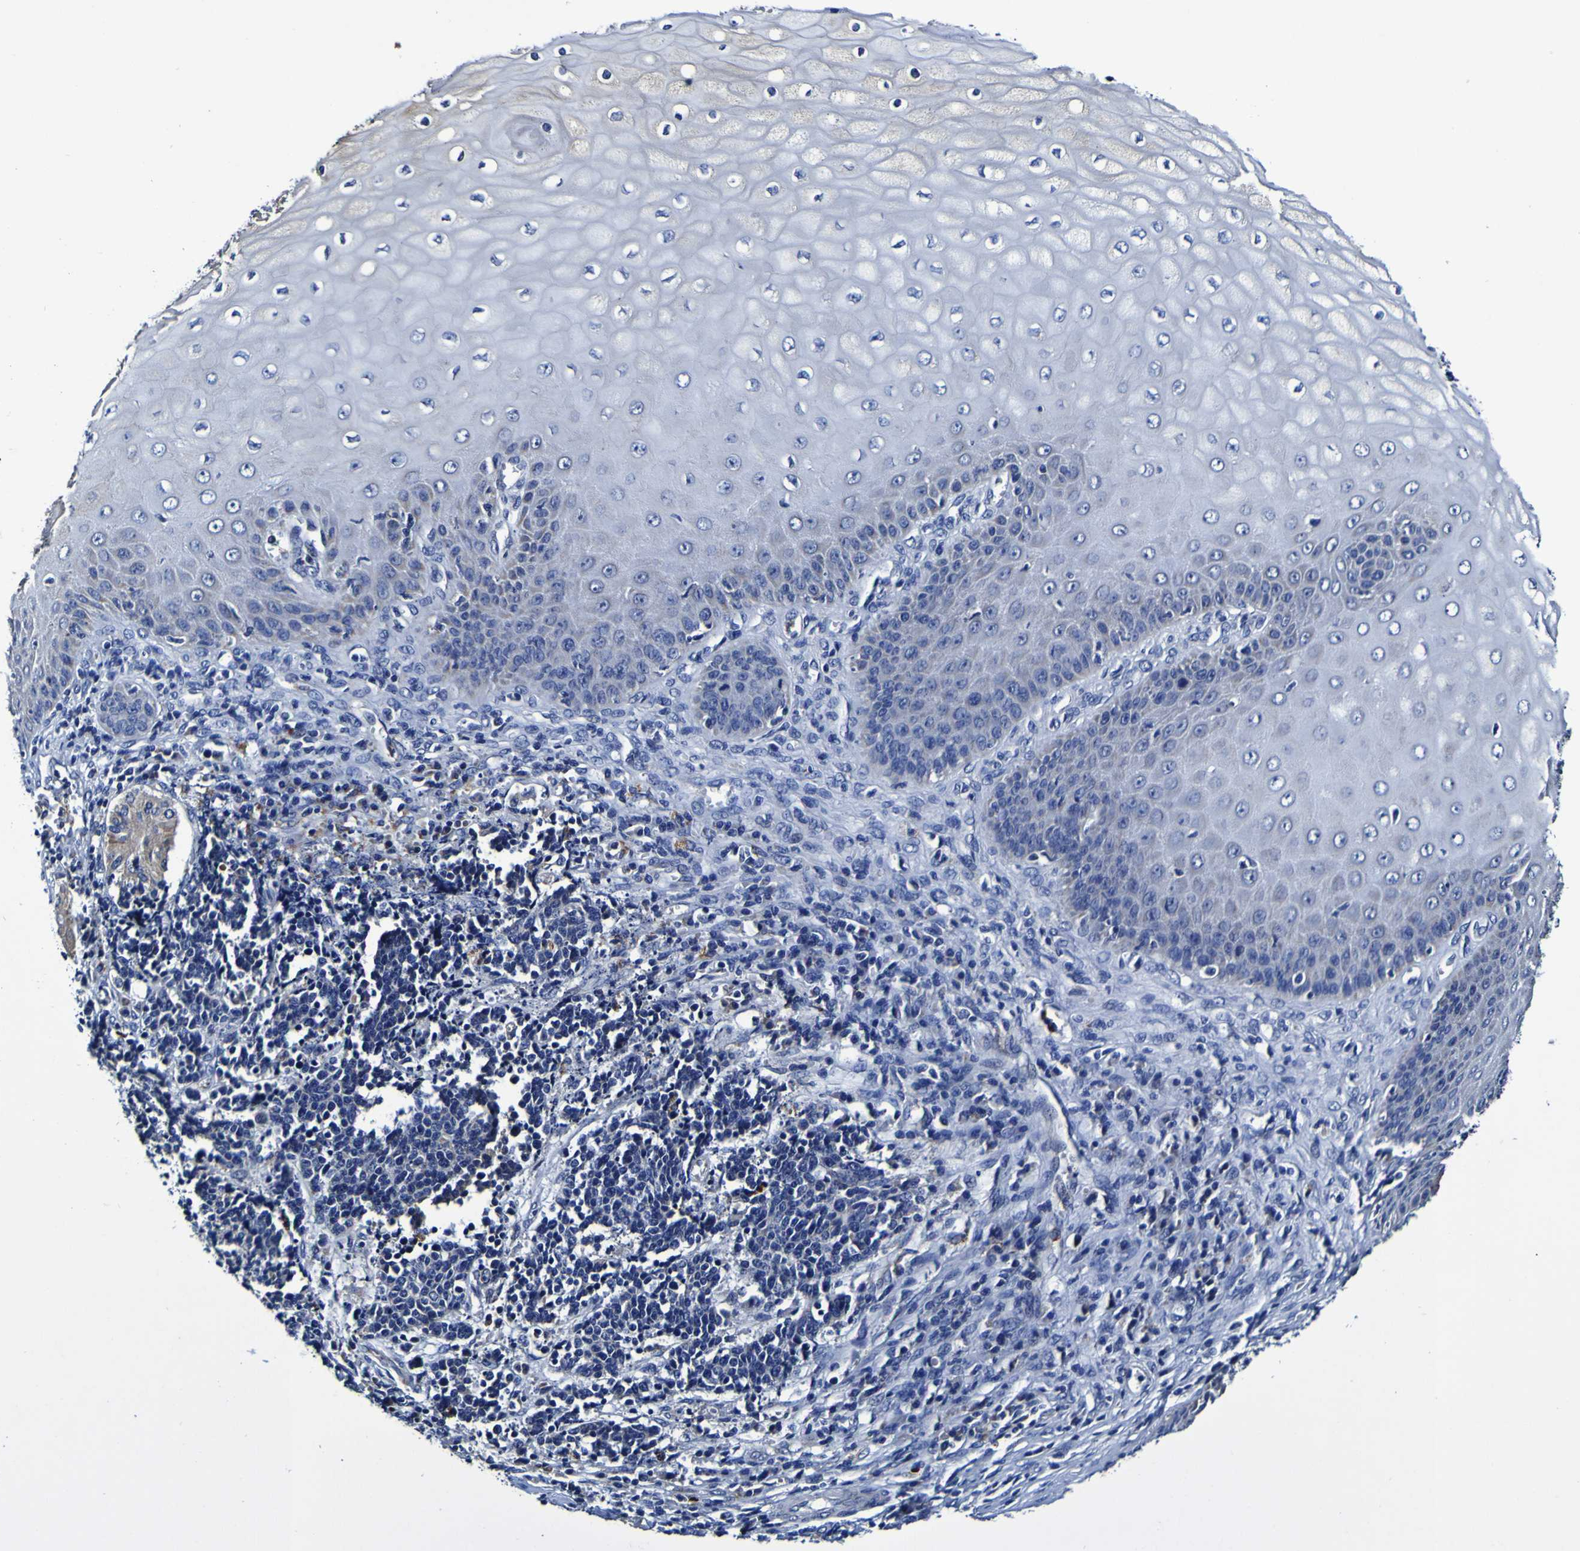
{"staining": {"intensity": "negative", "quantity": "none", "location": "none"}, "tissue": "cervical cancer", "cell_type": "Tumor cells", "image_type": "cancer", "snomed": [{"axis": "morphology", "description": "Squamous cell carcinoma, NOS"}, {"axis": "topography", "description": "Cervix"}], "caption": "Cervical cancer was stained to show a protein in brown. There is no significant expression in tumor cells.", "gene": "PANK4", "patient": {"sex": "female", "age": 35}}